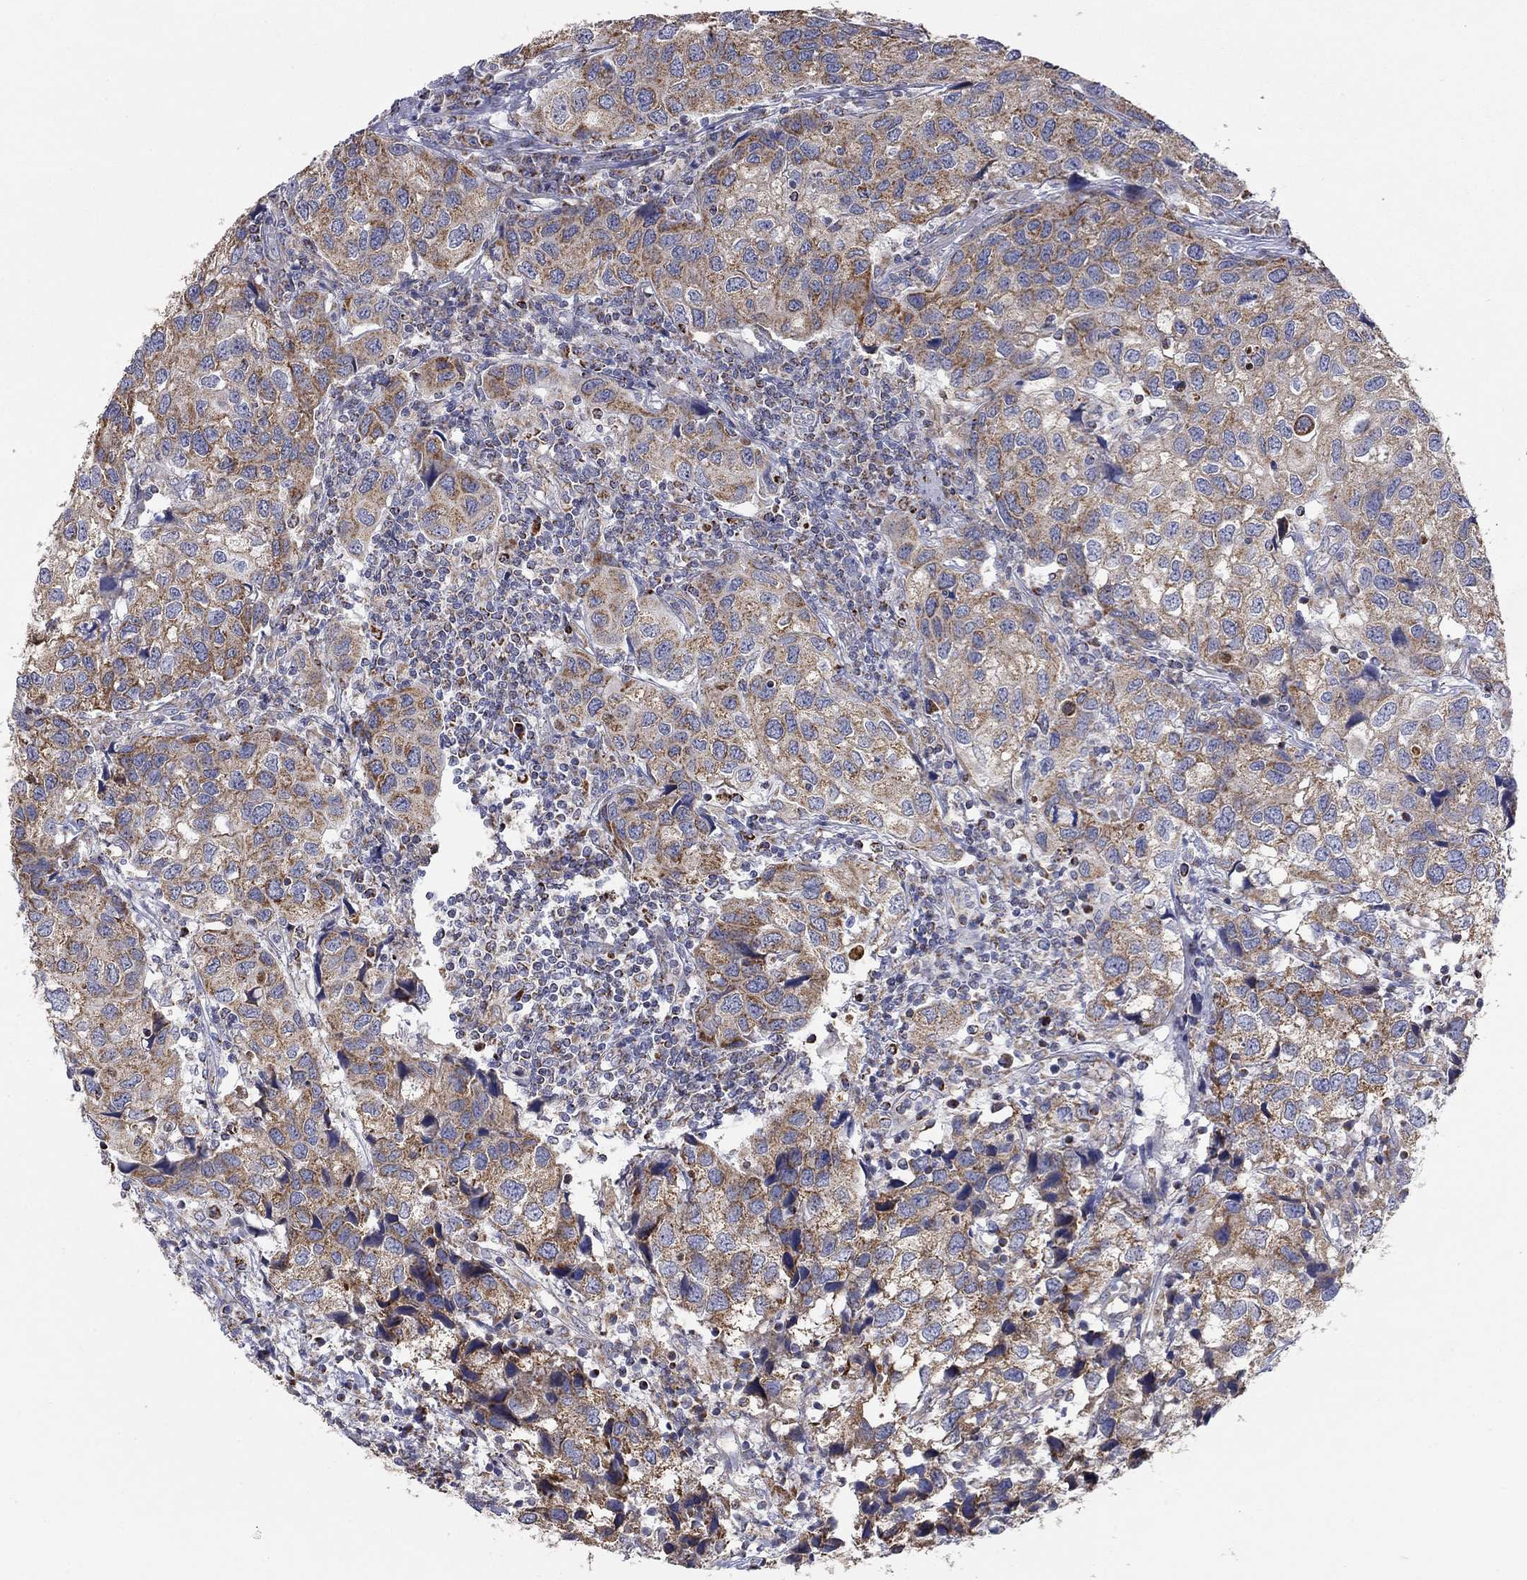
{"staining": {"intensity": "moderate", "quantity": ">75%", "location": "cytoplasmic/membranous"}, "tissue": "urothelial cancer", "cell_type": "Tumor cells", "image_type": "cancer", "snomed": [{"axis": "morphology", "description": "Urothelial carcinoma, High grade"}, {"axis": "topography", "description": "Urinary bladder"}], "caption": "There is medium levels of moderate cytoplasmic/membranous positivity in tumor cells of urothelial cancer, as demonstrated by immunohistochemical staining (brown color).", "gene": "HPS5", "patient": {"sex": "male", "age": 79}}